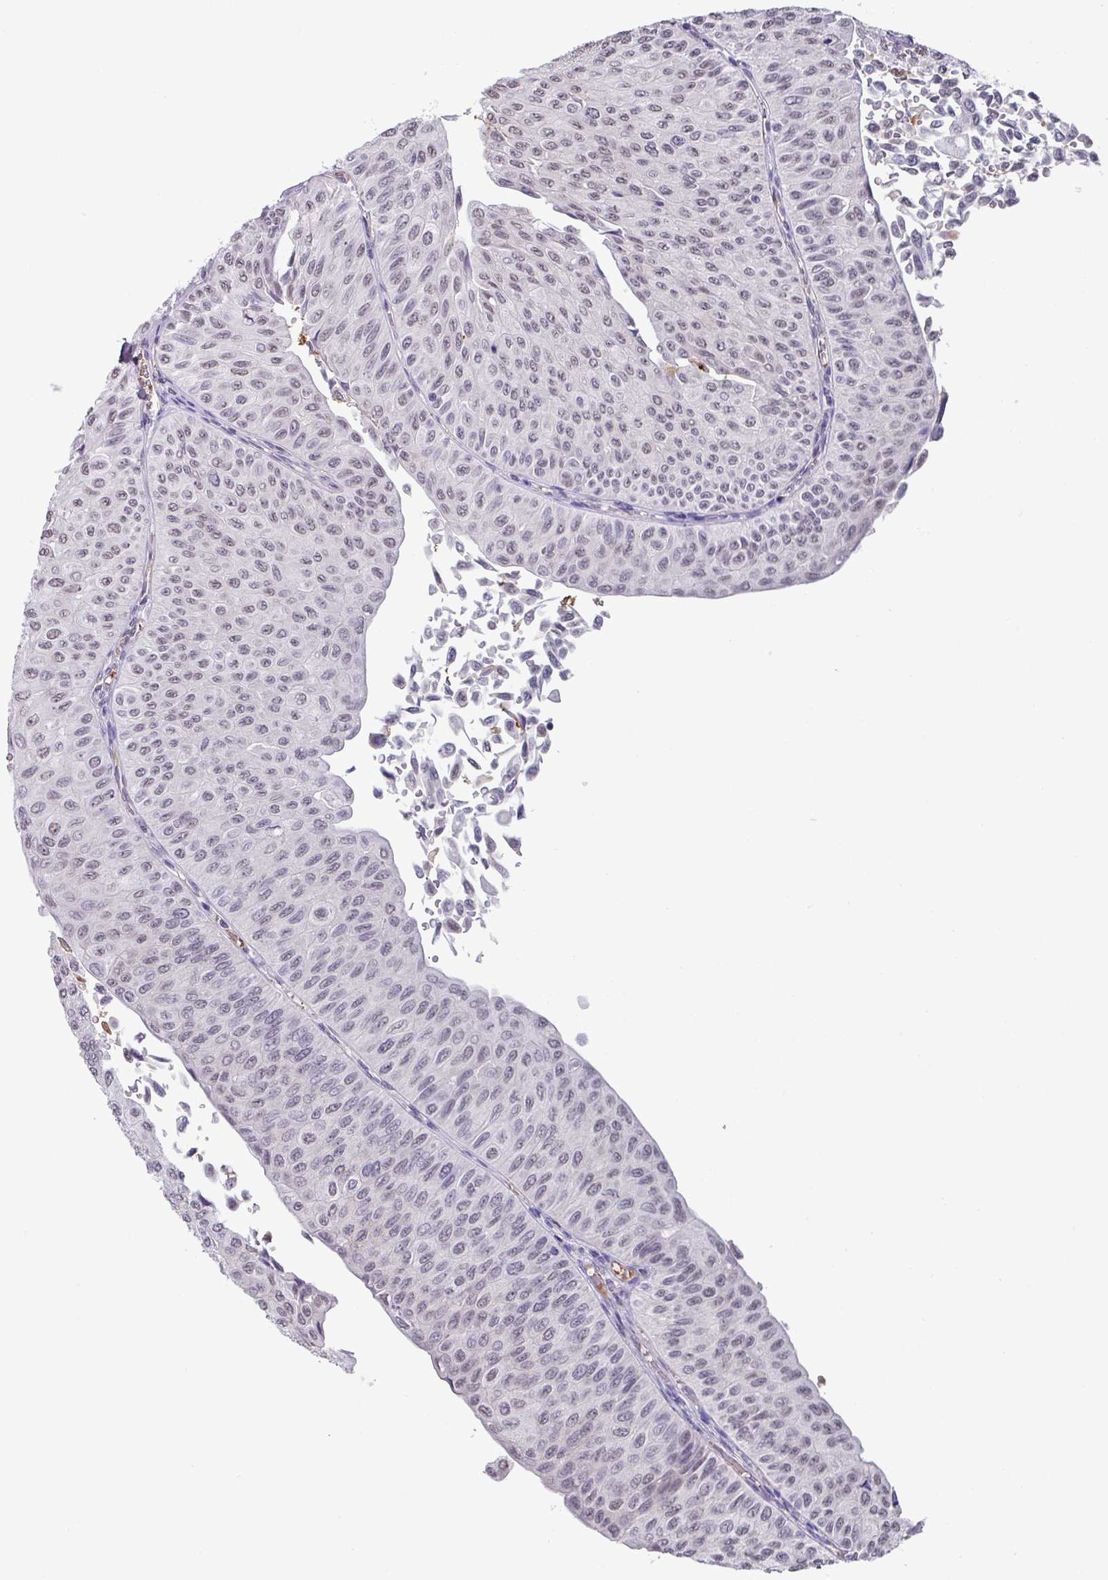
{"staining": {"intensity": "weak", "quantity": "25%-75%", "location": "nuclear"}, "tissue": "urothelial cancer", "cell_type": "Tumor cells", "image_type": "cancer", "snomed": [{"axis": "morphology", "description": "Urothelial carcinoma, NOS"}, {"axis": "topography", "description": "Urinary bladder"}], "caption": "Protein expression analysis of human urothelial cancer reveals weak nuclear positivity in about 25%-75% of tumor cells.", "gene": "C1QB", "patient": {"sex": "male", "age": 59}}